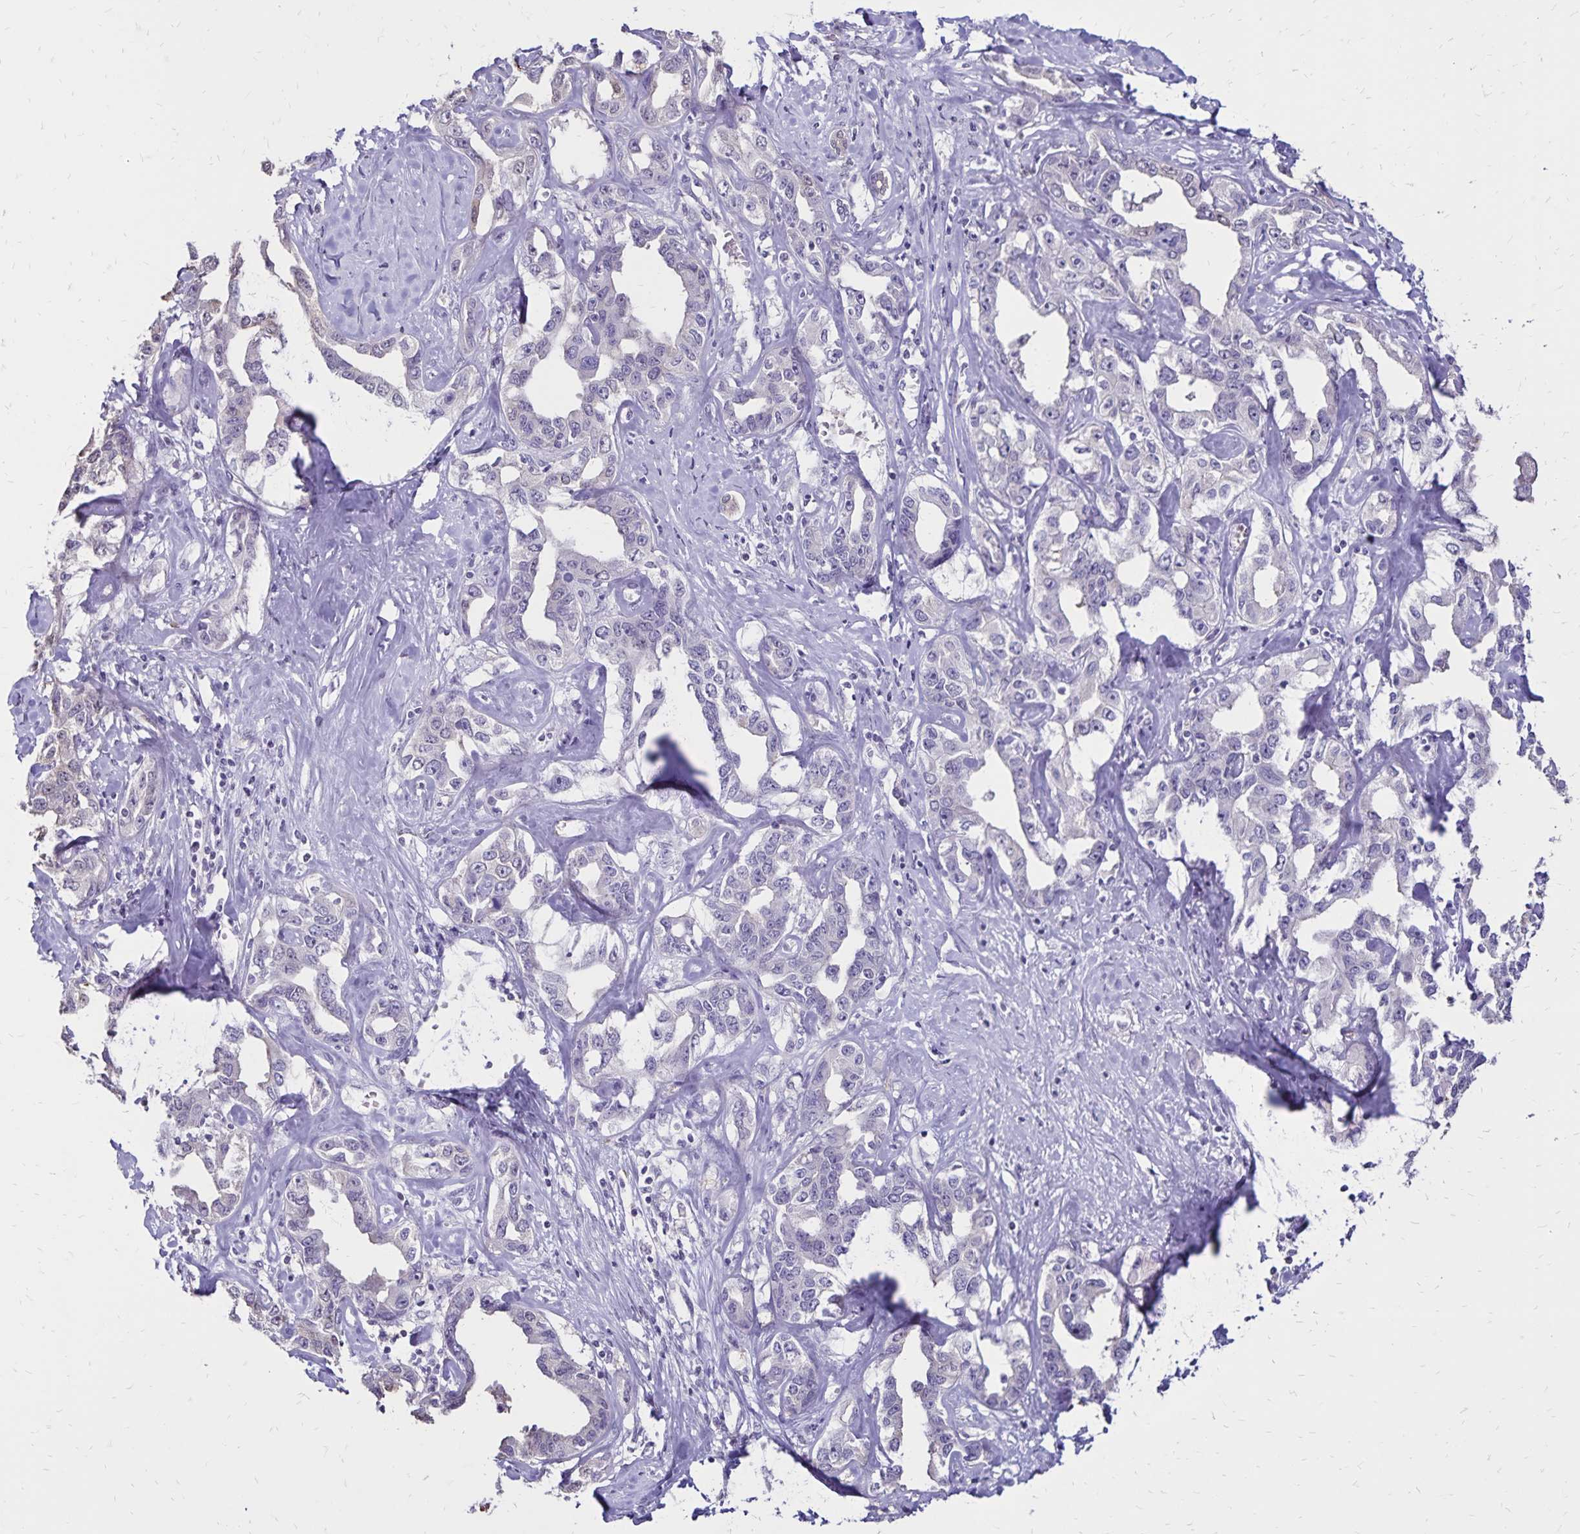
{"staining": {"intensity": "negative", "quantity": "none", "location": "none"}, "tissue": "liver cancer", "cell_type": "Tumor cells", "image_type": "cancer", "snomed": [{"axis": "morphology", "description": "Cholangiocarcinoma"}, {"axis": "topography", "description": "Liver"}], "caption": "Immunohistochemistry micrograph of neoplastic tissue: human liver cancer (cholangiocarcinoma) stained with DAB (3,3'-diaminobenzidine) displays no significant protein expression in tumor cells.", "gene": "SH3GL3", "patient": {"sex": "male", "age": 59}}